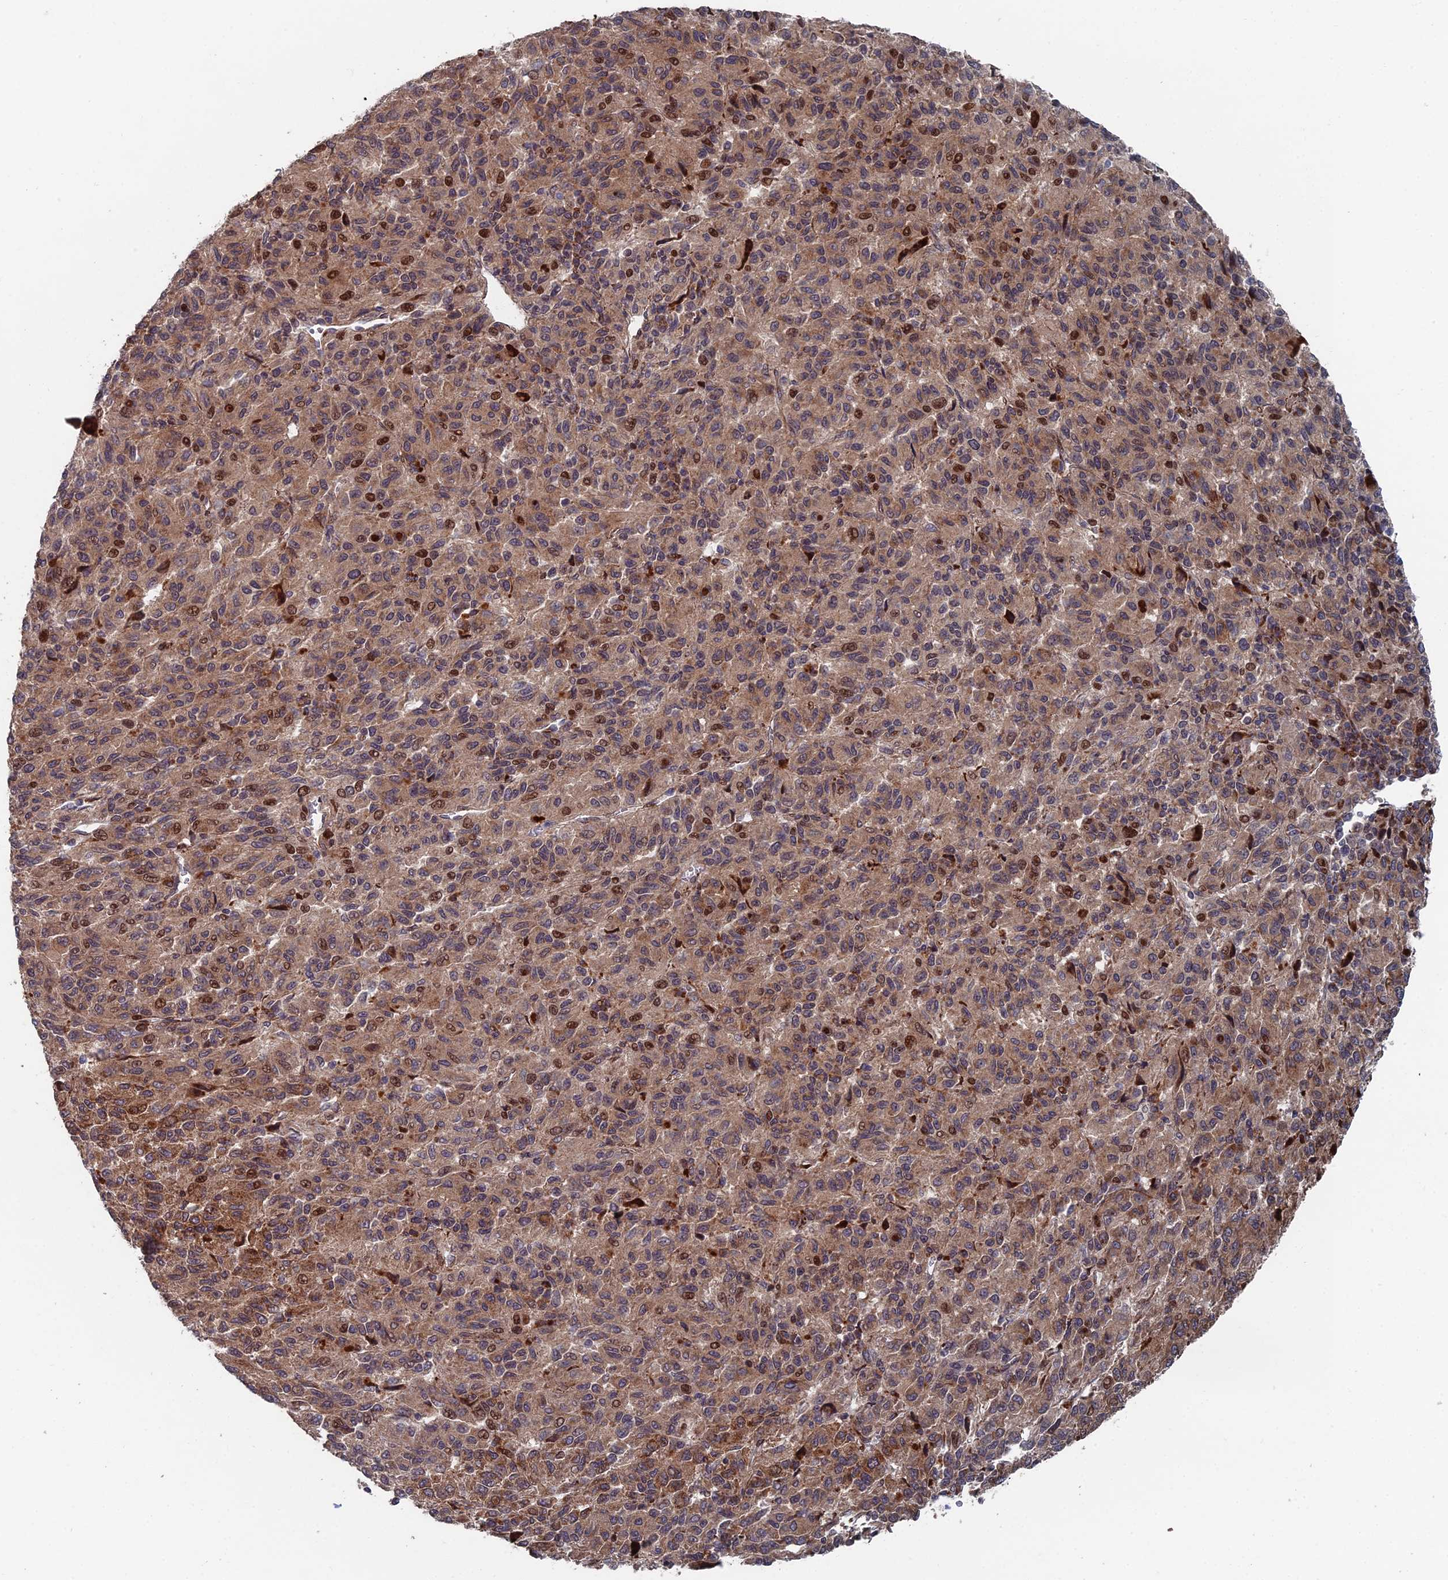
{"staining": {"intensity": "moderate", "quantity": "25%-75%", "location": "cytoplasmic/membranous,nuclear"}, "tissue": "melanoma", "cell_type": "Tumor cells", "image_type": "cancer", "snomed": [{"axis": "morphology", "description": "Malignant melanoma, Metastatic site"}, {"axis": "topography", "description": "Lung"}], "caption": "Moderate cytoplasmic/membranous and nuclear expression for a protein is identified in about 25%-75% of tumor cells of melanoma using immunohistochemistry (IHC).", "gene": "GTF2IRD1", "patient": {"sex": "male", "age": 64}}